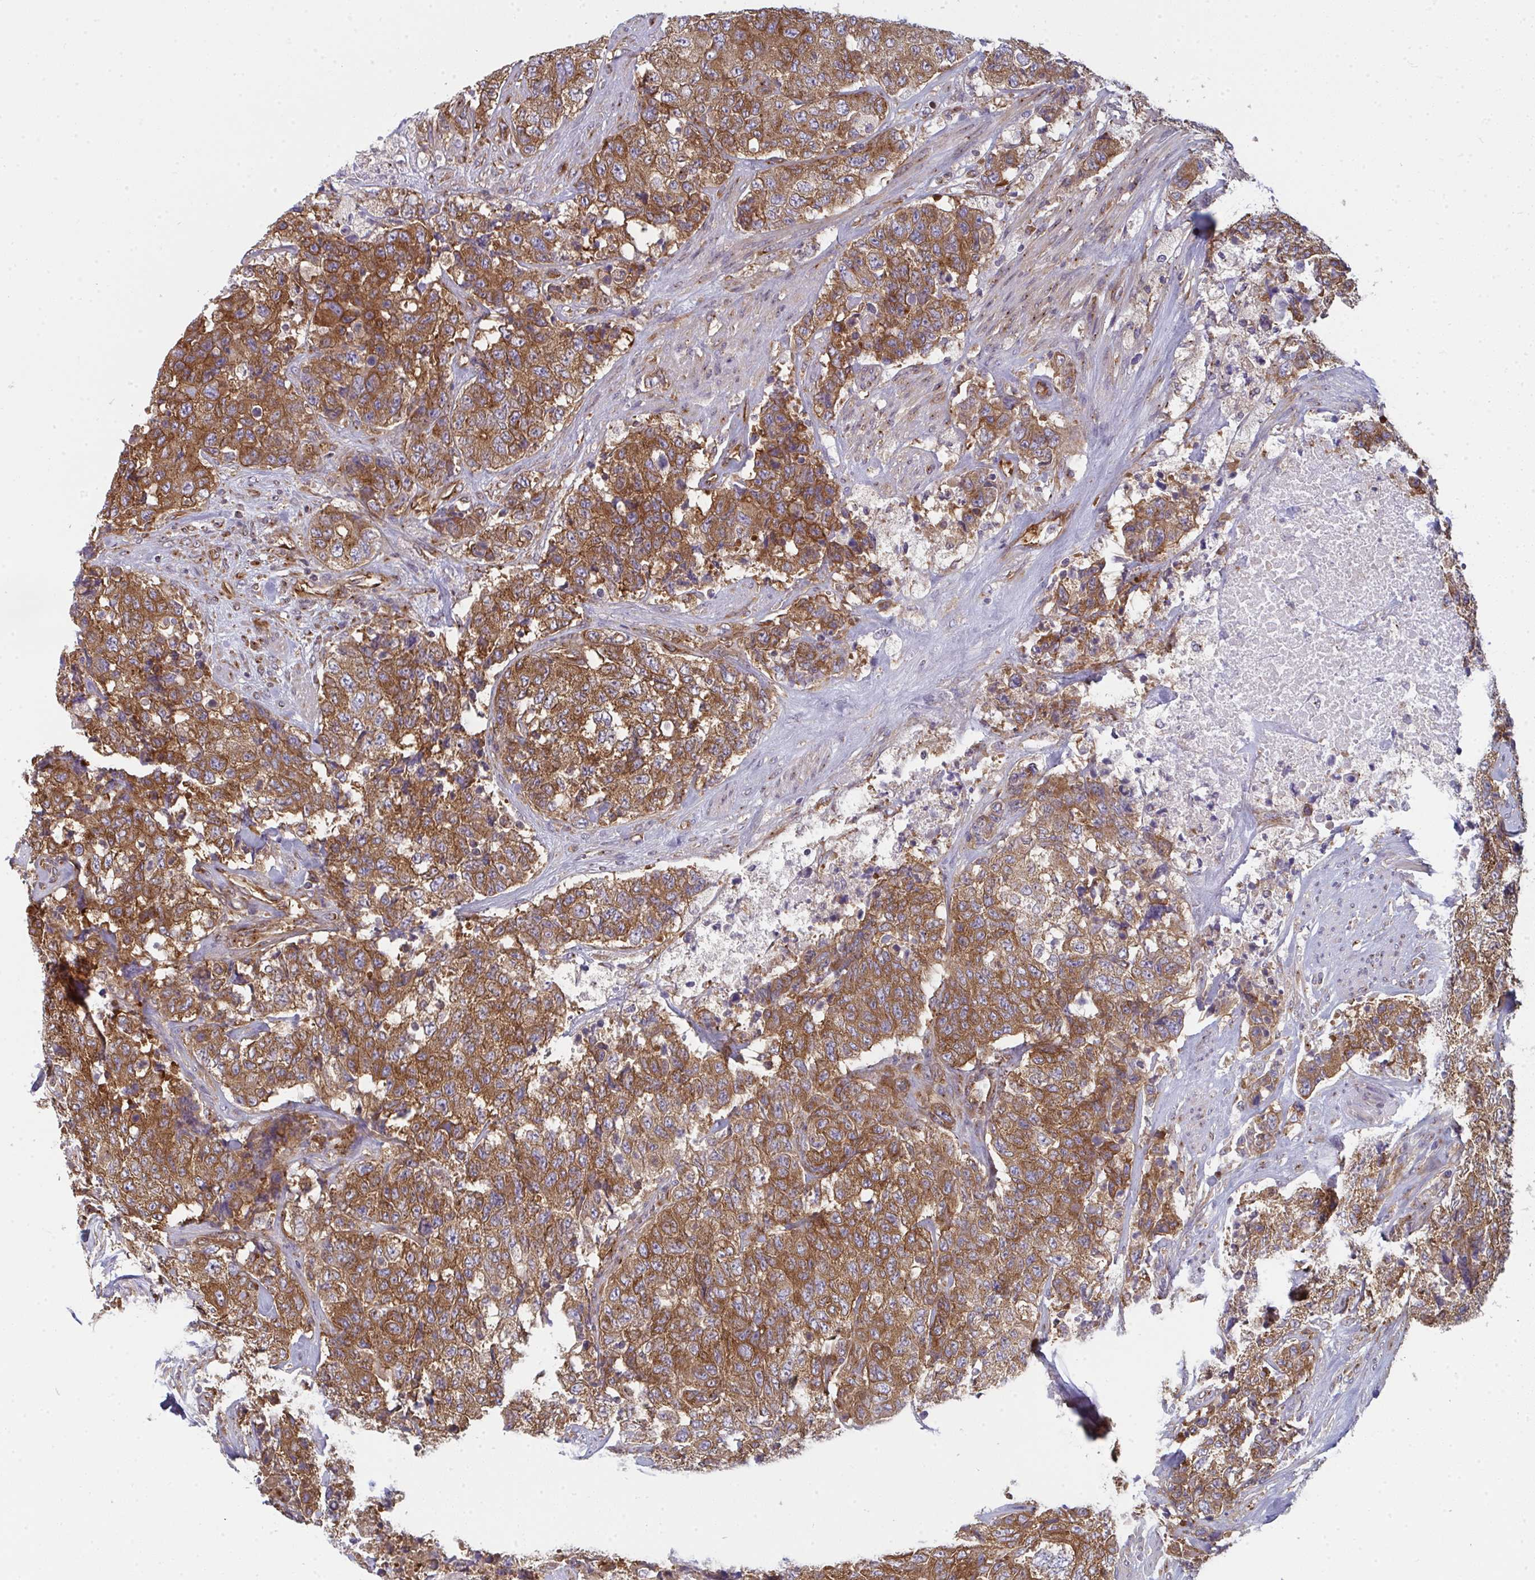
{"staining": {"intensity": "strong", "quantity": ">75%", "location": "cytoplasmic/membranous"}, "tissue": "urothelial cancer", "cell_type": "Tumor cells", "image_type": "cancer", "snomed": [{"axis": "morphology", "description": "Urothelial carcinoma, High grade"}, {"axis": "topography", "description": "Urinary bladder"}], "caption": "A brown stain highlights strong cytoplasmic/membranous positivity of a protein in human urothelial carcinoma (high-grade) tumor cells.", "gene": "DYNC1I2", "patient": {"sex": "female", "age": 78}}